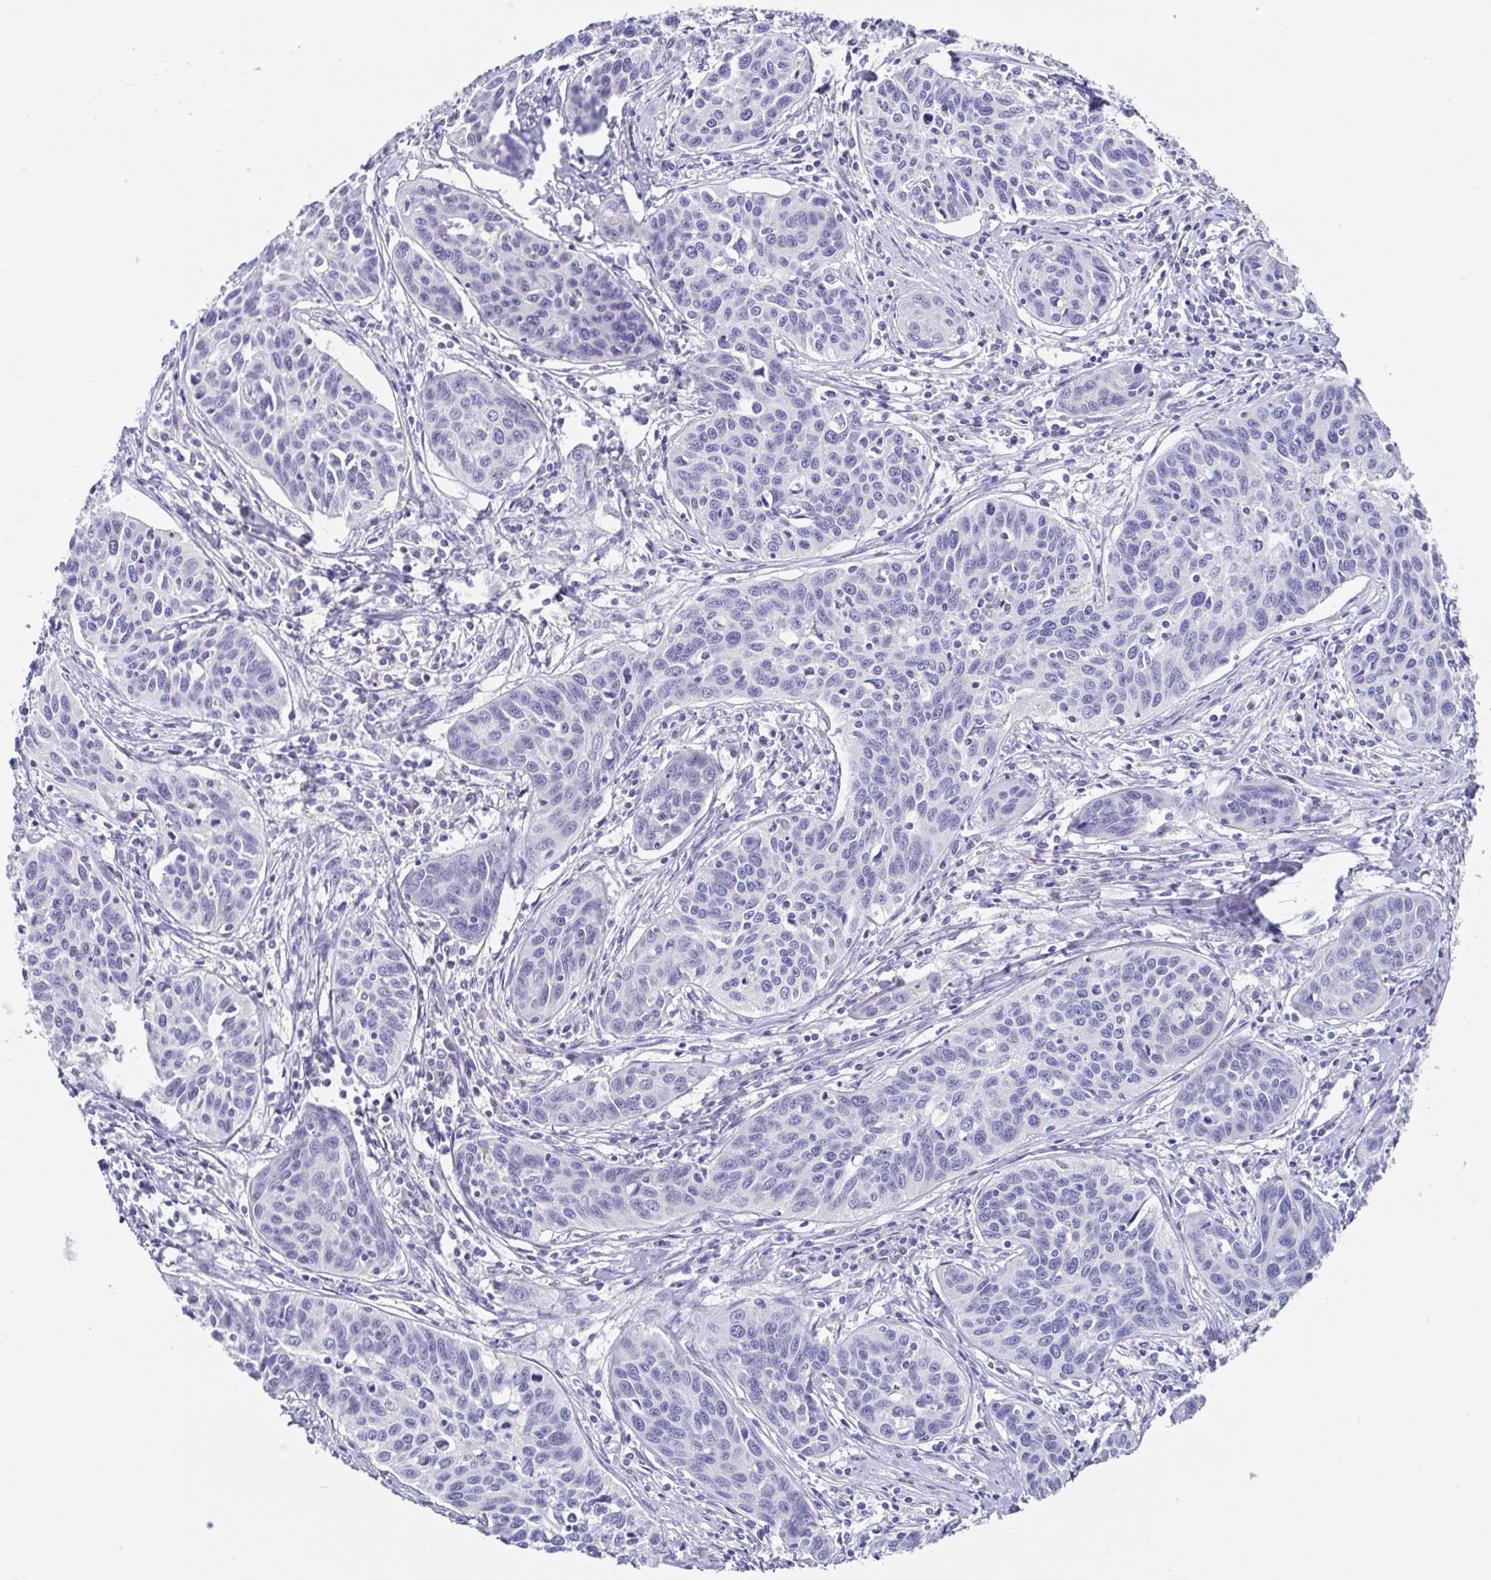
{"staining": {"intensity": "negative", "quantity": "none", "location": "none"}, "tissue": "cervical cancer", "cell_type": "Tumor cells", "image_type": "cancer", "snomed": [{"axis": "morphology", "description": "Squamous cell carcinoma, NOS"}, {"axis": "topography", "description": "Cervix"}], "caption": "Tumor cells show no significant protein expression in cervical cancer (squamous cell carcinoma).", "gene": "RDH11", "patient": {"sex": "female", "age": 31}}